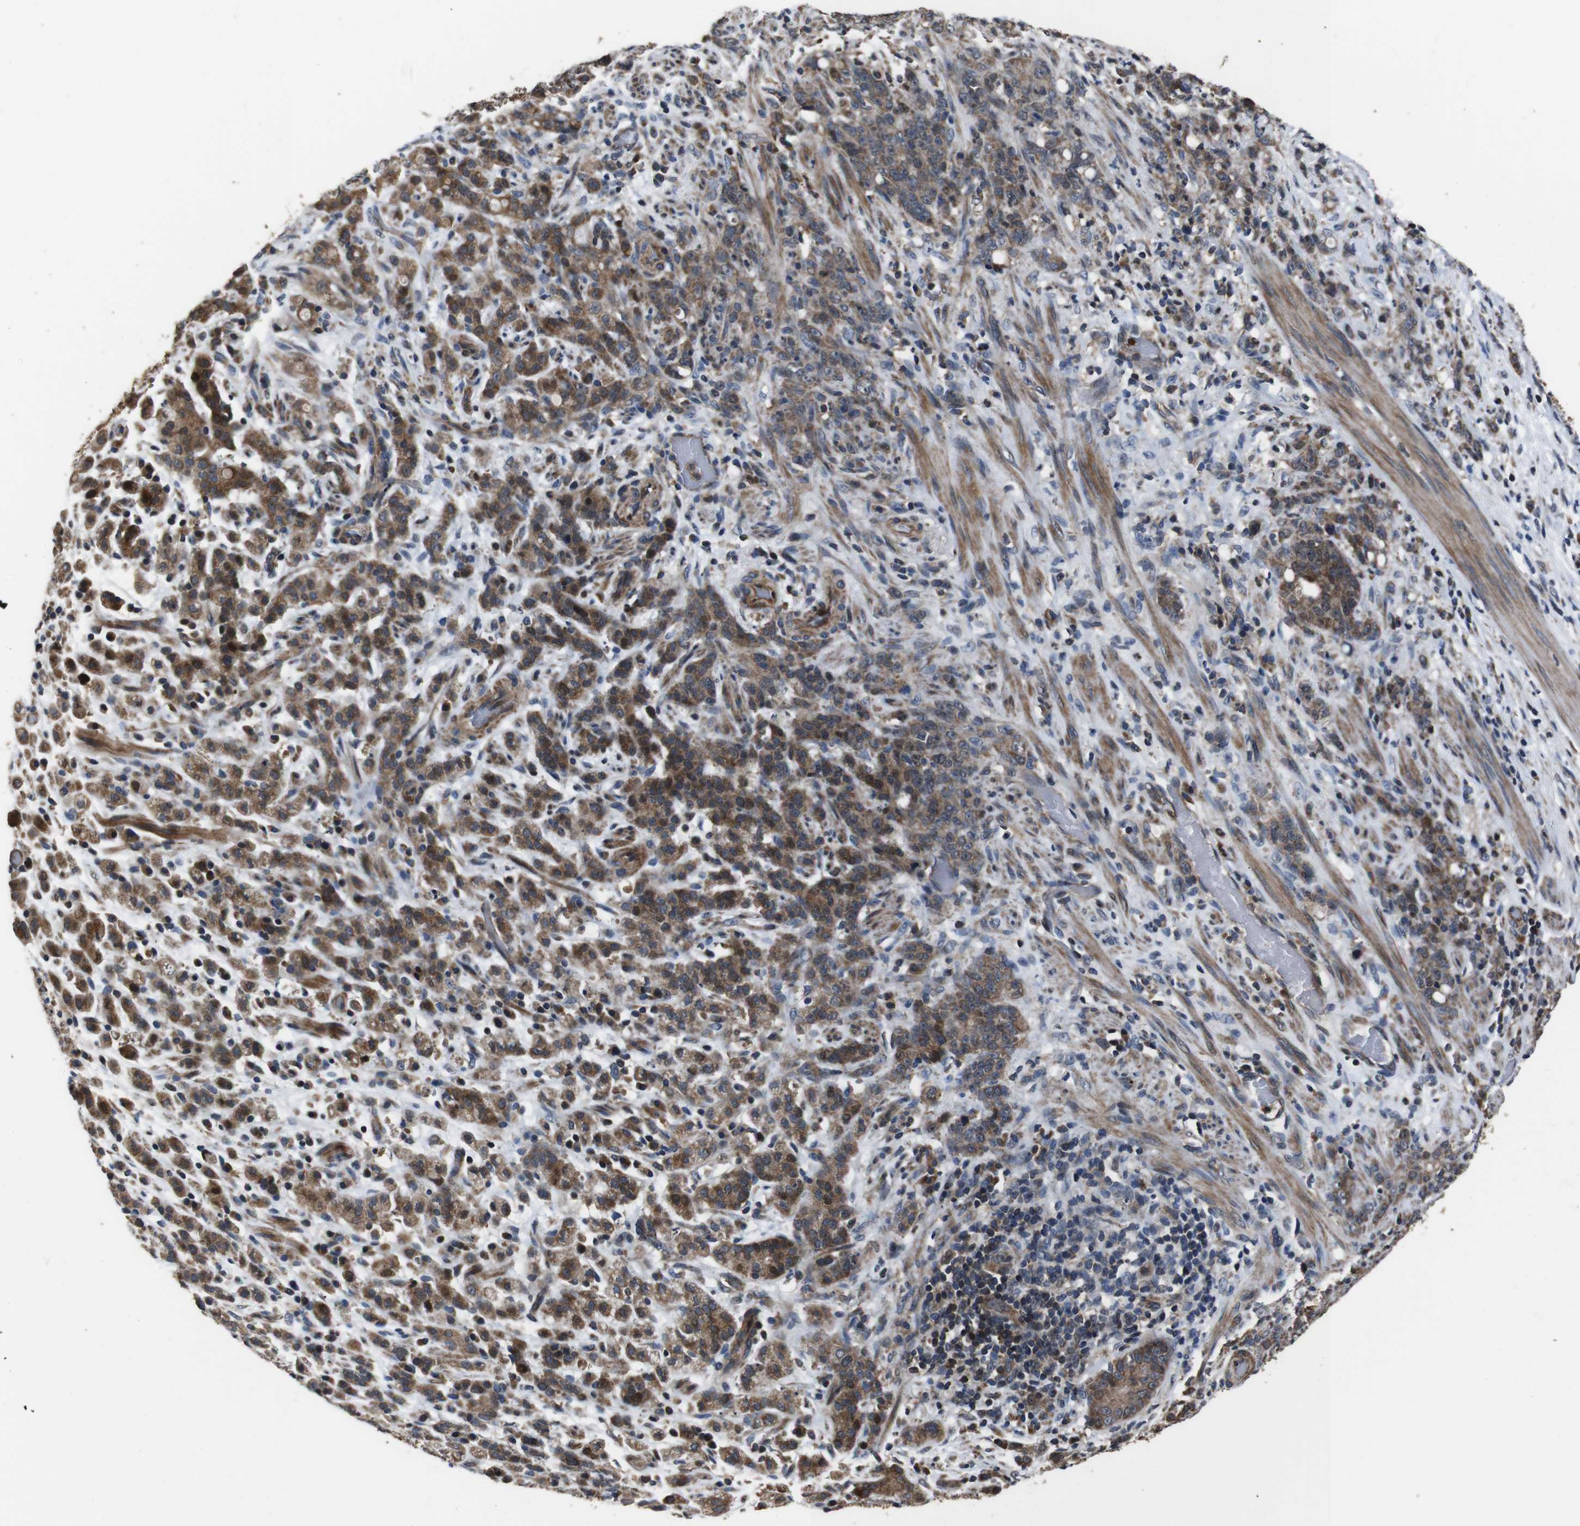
{"staining": {"intensity": "moderate", "quantity": ">75%", "location": "cytoplasmic/membranous"}, "tissue": "stomach cancer", "cell_type": "Tumor cells", "image_type": "cancer", "snomed": [{"axis": "morphology", "description": "Adenocarcinoma, NOS"}, {"axis": "topography", "description": "Stomach, lower"}], "caption": "IHC (DAB) staining of human adenocarcinoma (stomach) shows moderate cytoplasmic/membranous protein positivity in approximately >75% of tumor cells.", "gene": "SNN", "patient": {"sex": "male", "age": 88}}